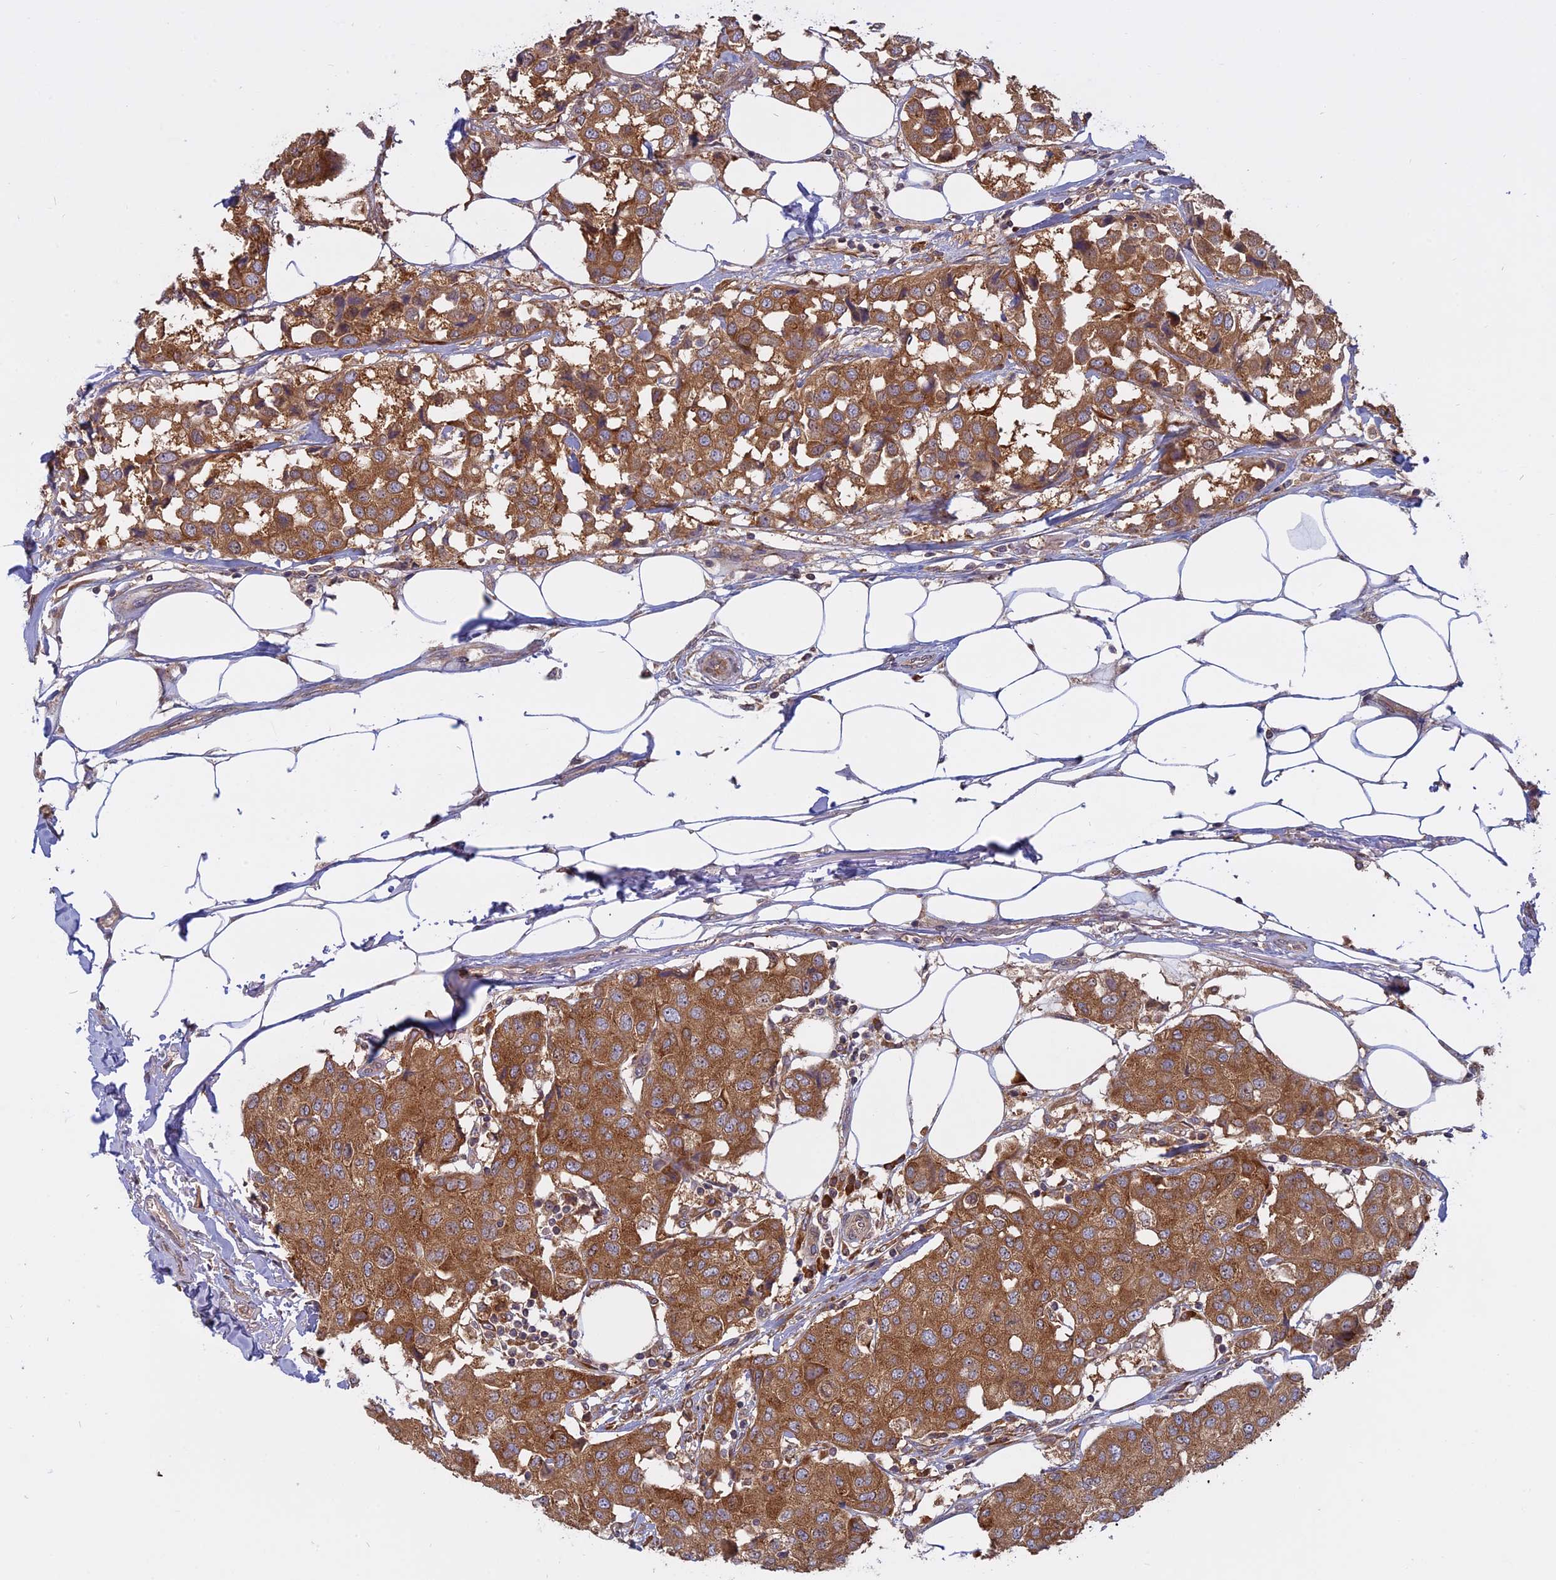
{"staining": {"intensity": "moderate", "quantity": ">75%", "location": "cytoplasmic/membranous"}, "tissue": "breast cancer", "cell_type": "Tumor cells", "image_type": "cancer", "snomed": [{"axis": "morphology", "description": "Duct carcinoma"}, {"axis": "topography", "description": "Breast"}], "caption": "Immunohistochemistry micrograph of neoplastic tissue: human breast cancer stained using immunohistochemistry (IHC) exhibits medium levels of moderate protein expression localized specifically in the cytoplasmic/membranous of tumor cells, appearing as a cytoplasmic/membranous brown color.", "gene": "TMEM208", "patient": {"sex": "female", "age": 80}}